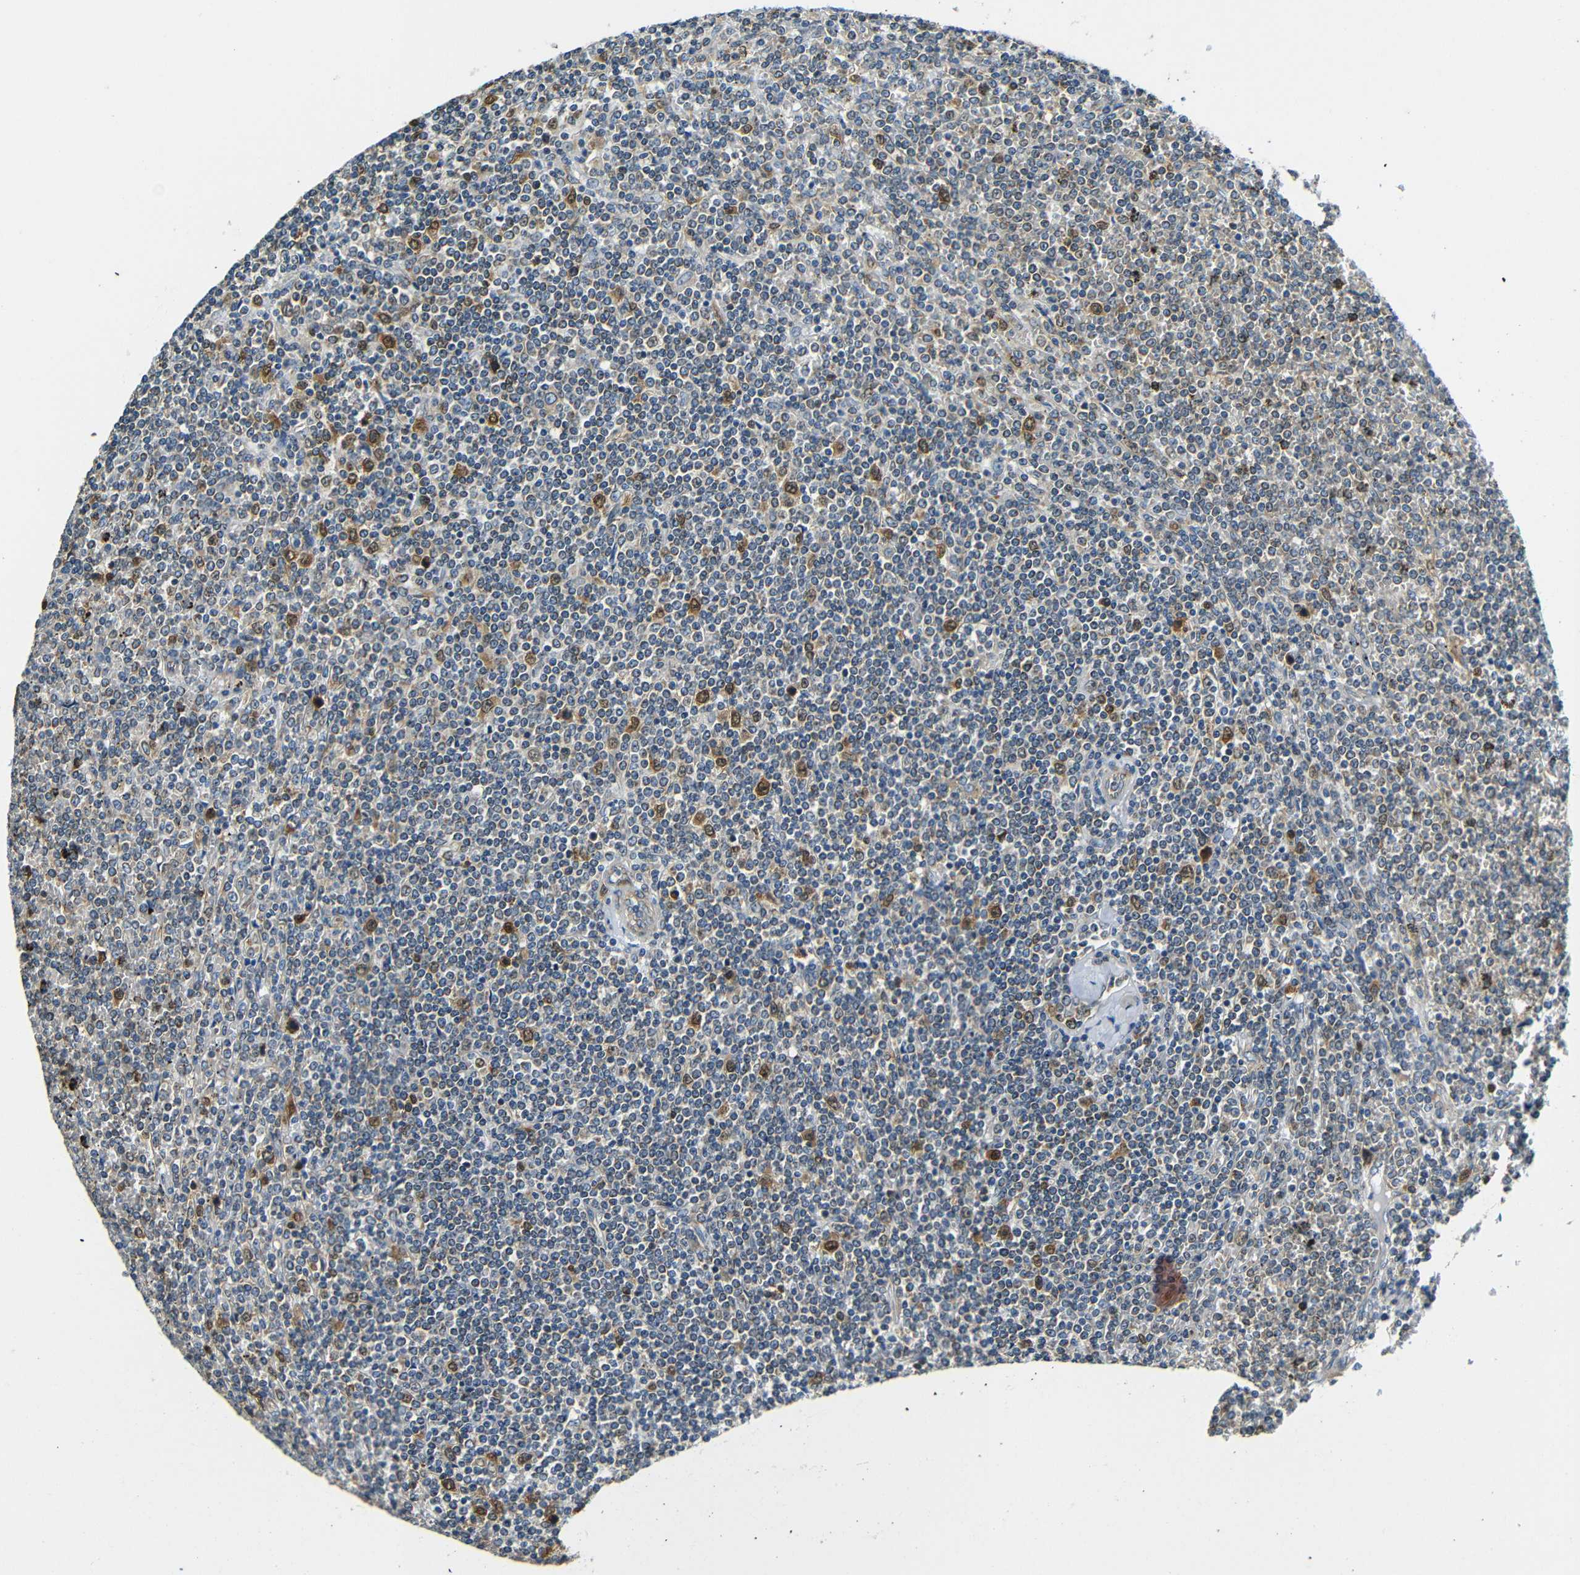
{"staining": {"intensity": "strong", "quantity": "<25%", "location": "cytoplasmic/membranous,nuclear"}, "tissue": "lymphoma", "cell_type": "Tumor cells", "image_type": "cancer", "snomed": [{"axis": "morphology", "description": "Malignant lymphoma, non-Hodgkin's type, Low grade"}, {"axis": "topography", "description": "Spleen"}], "caption": "A brown stain shows strong cytoplasmic/membranous and nuclear staining of a protein in human malignant lymphoma, non-Hodgkin's type (low-grade) tumor cells. (Stains: DAB in brown, nuclei in blue, Microscopy: brightfield microscopy at high magnification).", "gene": "VAPB", "patient": {"sex": "female", "age": 19}}